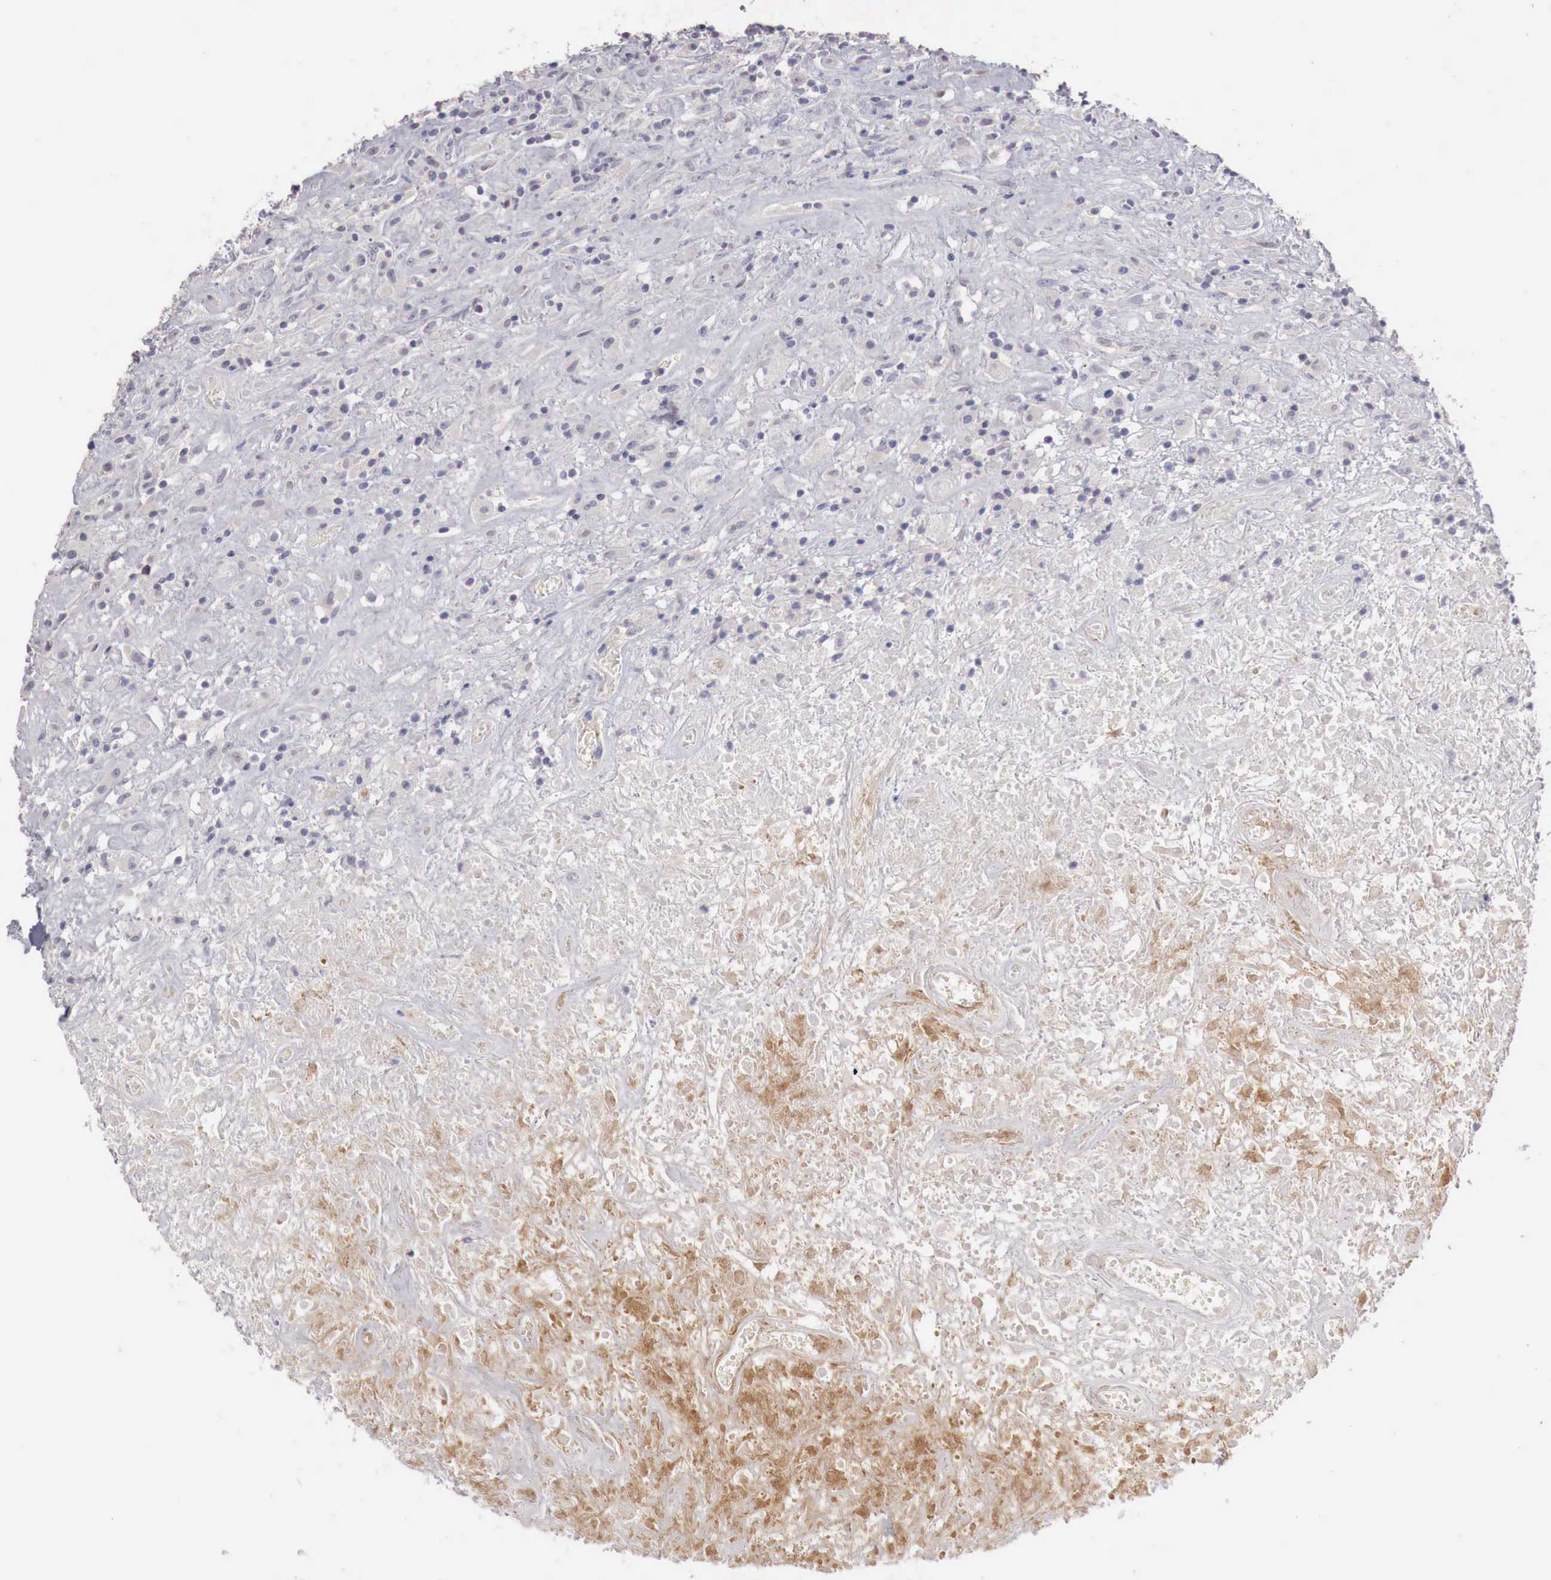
{"staining": {"intensity": "negative", "quantity": "none", "location": "none"}, "tissue": "lymphoma", "cell_type": "Tumor cells", "image_type": "cancer", "snomed": [{"axis": "morphology", "description": "Hodgkin's disease, NOS"}, {"axis": "topography", "description": "Lymph node"}], "caption": "A high-resolution image shows immunohistochemistry (IHC) staining of lymphoma, which demonstrates no significant expression in tumor cells. (Brightfield microscopy of DAB (3,3'-diaminobenzidine) immunohistochemistry at high magnification).", "gene": "GATA1", "patient": {"sex": "male", "age": 46}}